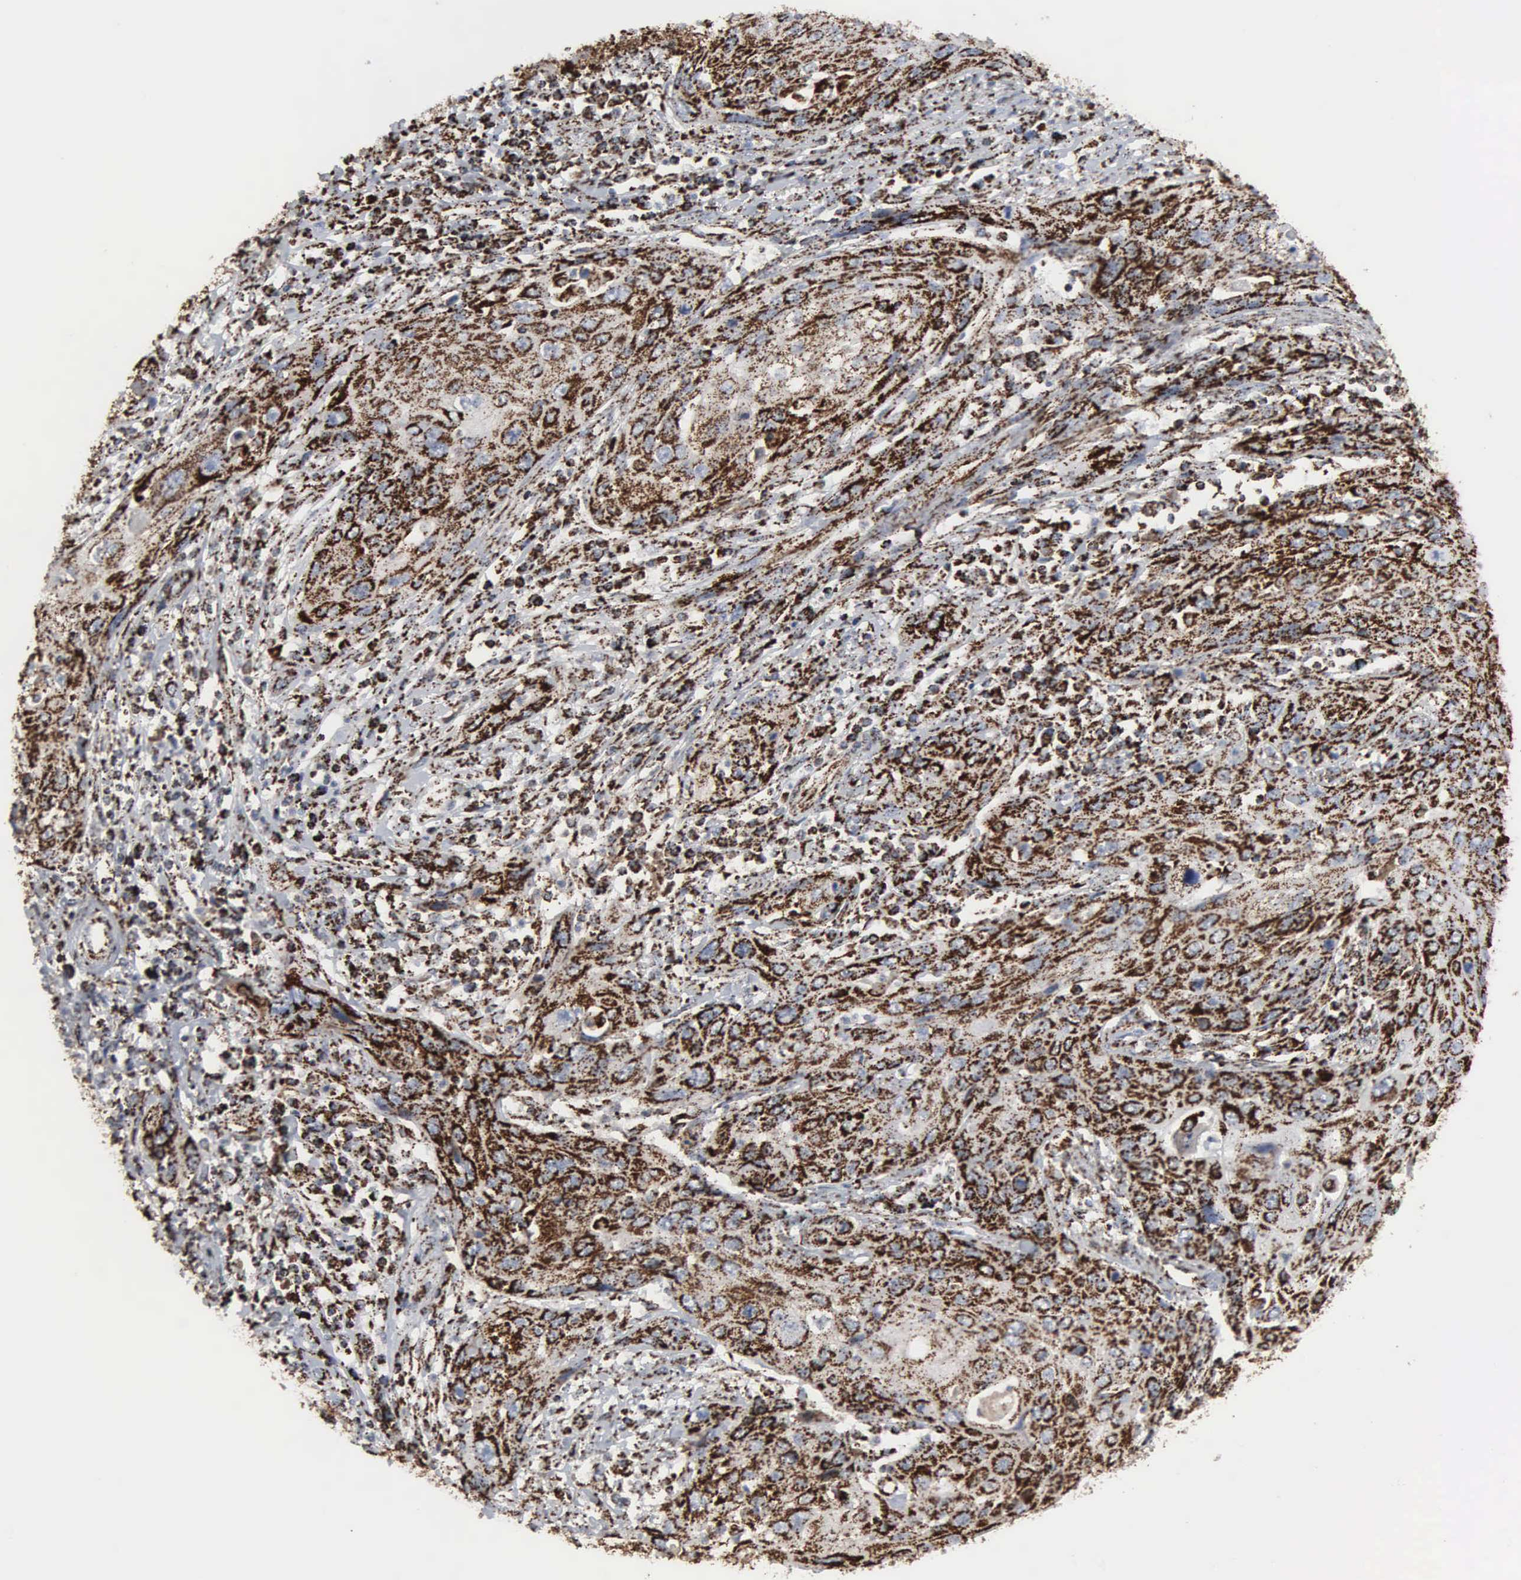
{"staining": {"intensity": "strong", "quantity": ">75%", "location": "cytoplasmic/membranous"}, "tissue": "cervical cancer", "cell_type": "Tumor cells", "image_type": "cancer", "snomed": [{"axis": "morphology", "description": "Squamous cell carcinoma, NOS"}, {"axis": "topography", "description": "Cervix"}], "caption": "An immunohistochemistry histopathology image of tumor tissue is shown. Protein staining in brown shows strong cytoplasmic/membranous positivity in cervical cancer within tumor cells. The staining is performed using DAB (3,3'-diaminobenzidine) brown chromogen to label protein expression. The nuclei are counter-stained blue using hematoxylin.", "gene": "HSPA9", "patient": {"sex": "female", "age": 32}}